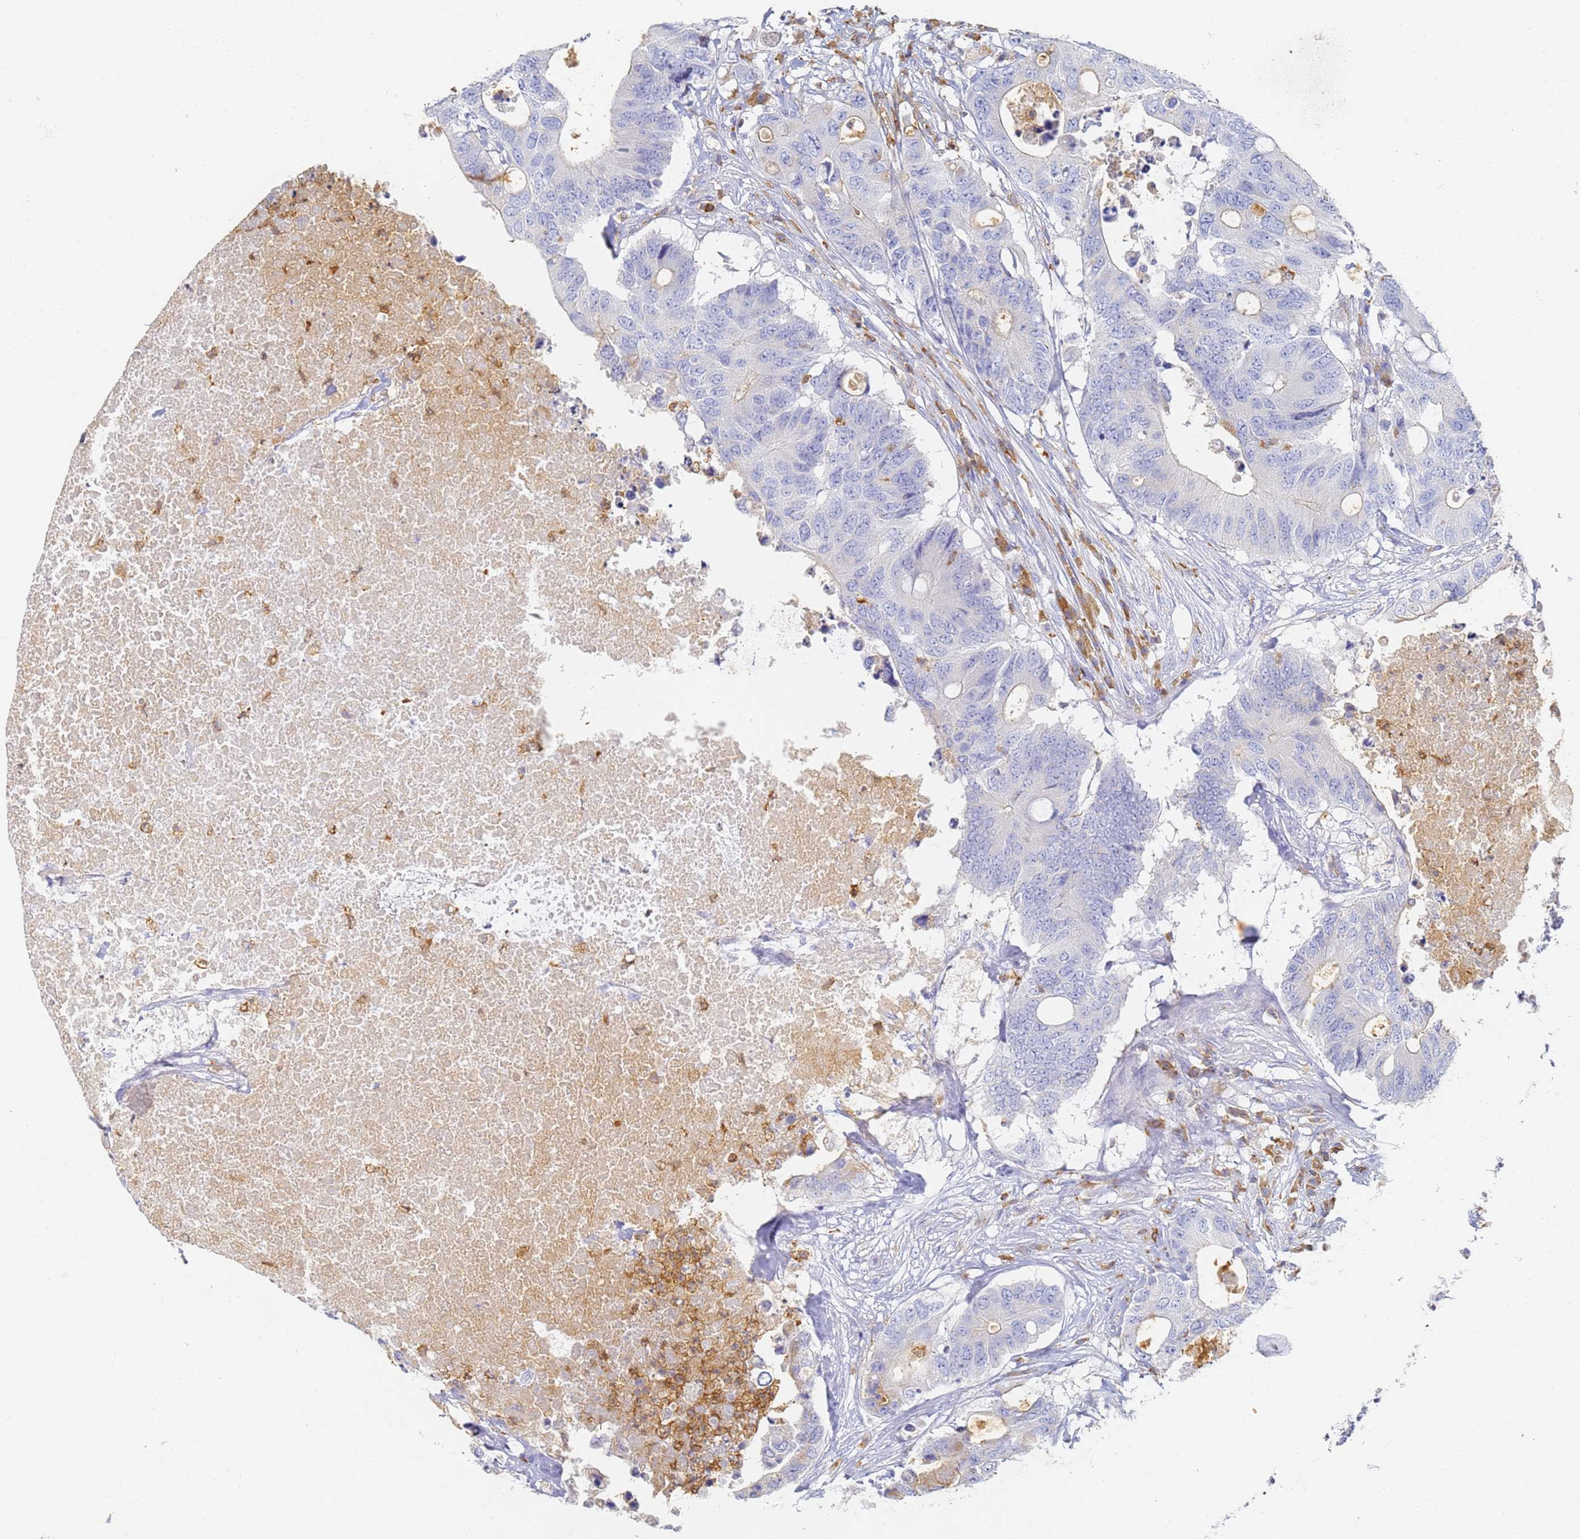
{"staining": {"intensity": "negative", "quantity": "none", "location": "none"}, "tissue": "colorectal cancer", "cell_type": "Tumor cells", "image_type": "cancer", "snomed": [{"axis": "morphology", "description": "Adenocarcinoma, NOS"}, {"axis": "topography", "description": "Colon"}], "caption": "IHC of adenocarcinoma (colorectal) displays no expression in tumor cells. The staining was performed using DAB to visualize the protein expression in brown, while the nuclei were stained in blue with hematoxylin (Magnification: 20x).", "gene": "BIN2", "patient": {"sex": "male", "age": 71}}